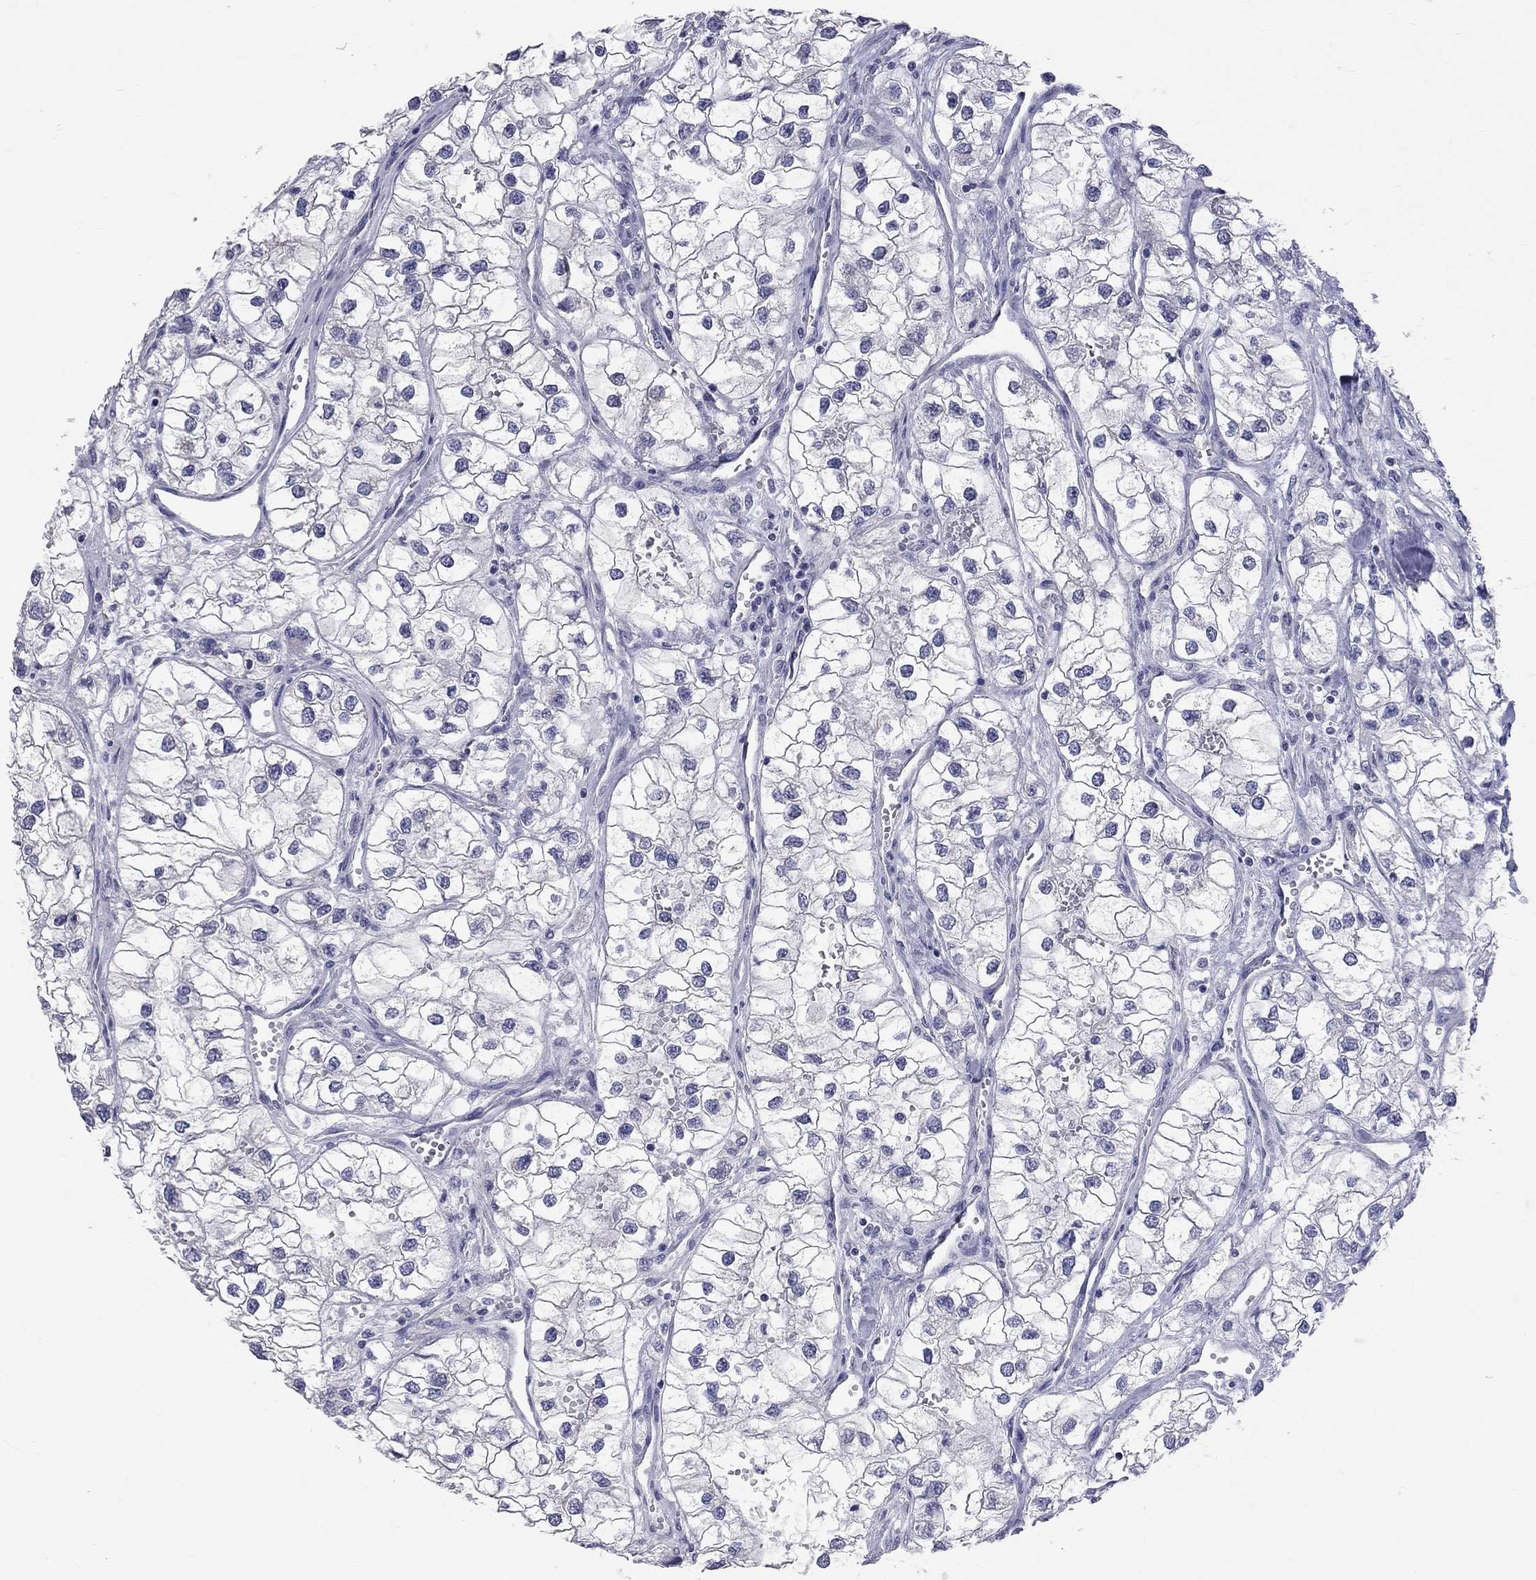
{"staining": {"intensity": "negative", "quantity": "none", "location": "none"}, "tissue": "renal cancer", "cell_type": "Tumor cells", "image_type": "cancer", "snomed": [{"axis": "morphology", "description": "Adenocarcinoma, NOS"}, {"axis": "topography", "description": "Kidney"}], "caption": "Immunohistochemical staining of renal cancer demonstrates no significant staining in tumor cells.", "gene": "OPRK1", "patient": {"sex": "male", "age": 59}}